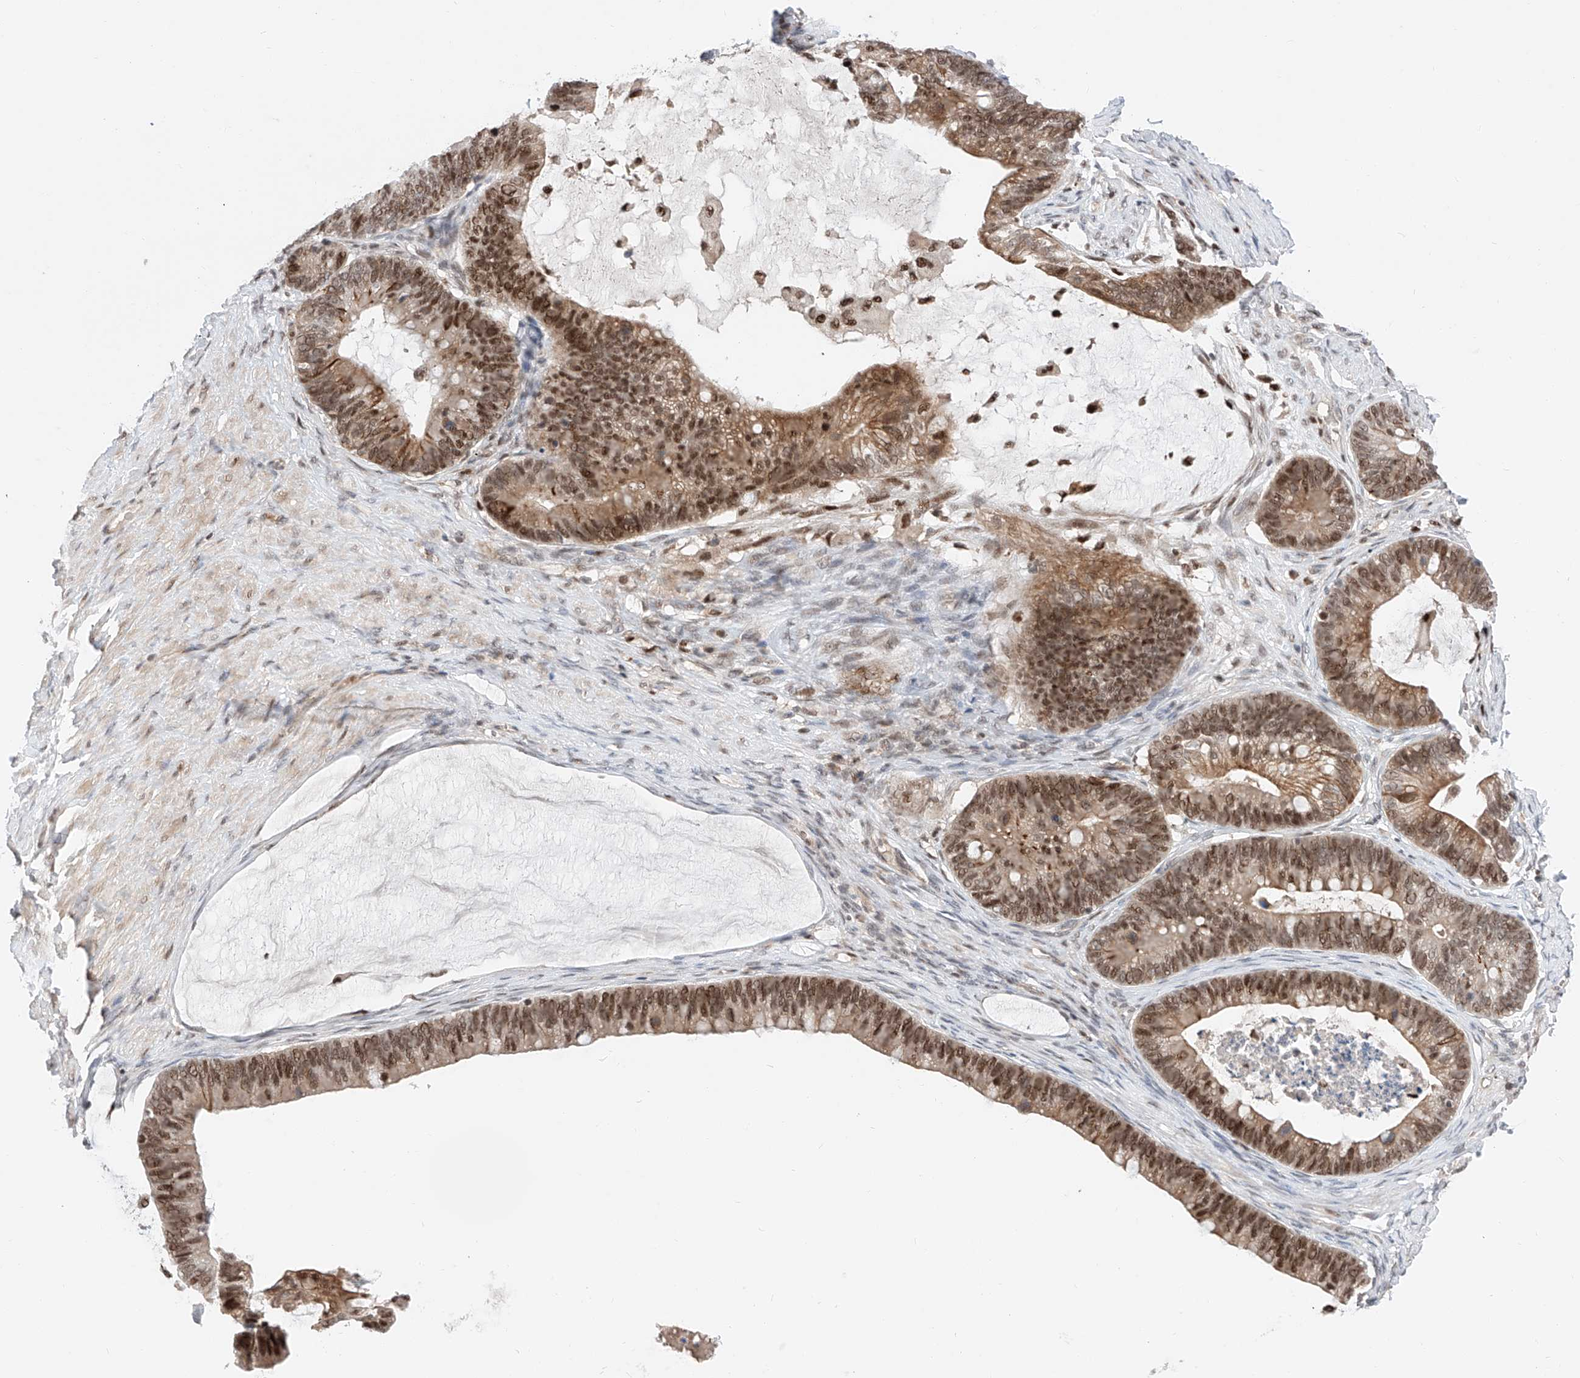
{"staining": {"intensity": "moderate", "quantity": ">75%", "location": "nuclear"}, "tissue": "ovarian cancer", "cell_type": "Tumor cells", "image_type": "cancer", "snomed": [{"axis": "morphology", "description": "Cystadenocarcinoma, mucinous, NOS"}, {"axis": "topography", "description": "Ovary"}], "caption": "High-power microscopy captured an immunohistochemistry (IHC) micrograph of ovarian cancer, revealing moderate nuclear positivity in approximately >75% of tumor cells.", "gene": "SNRNP200", "patient": {"sex": "female", "age": 61}}